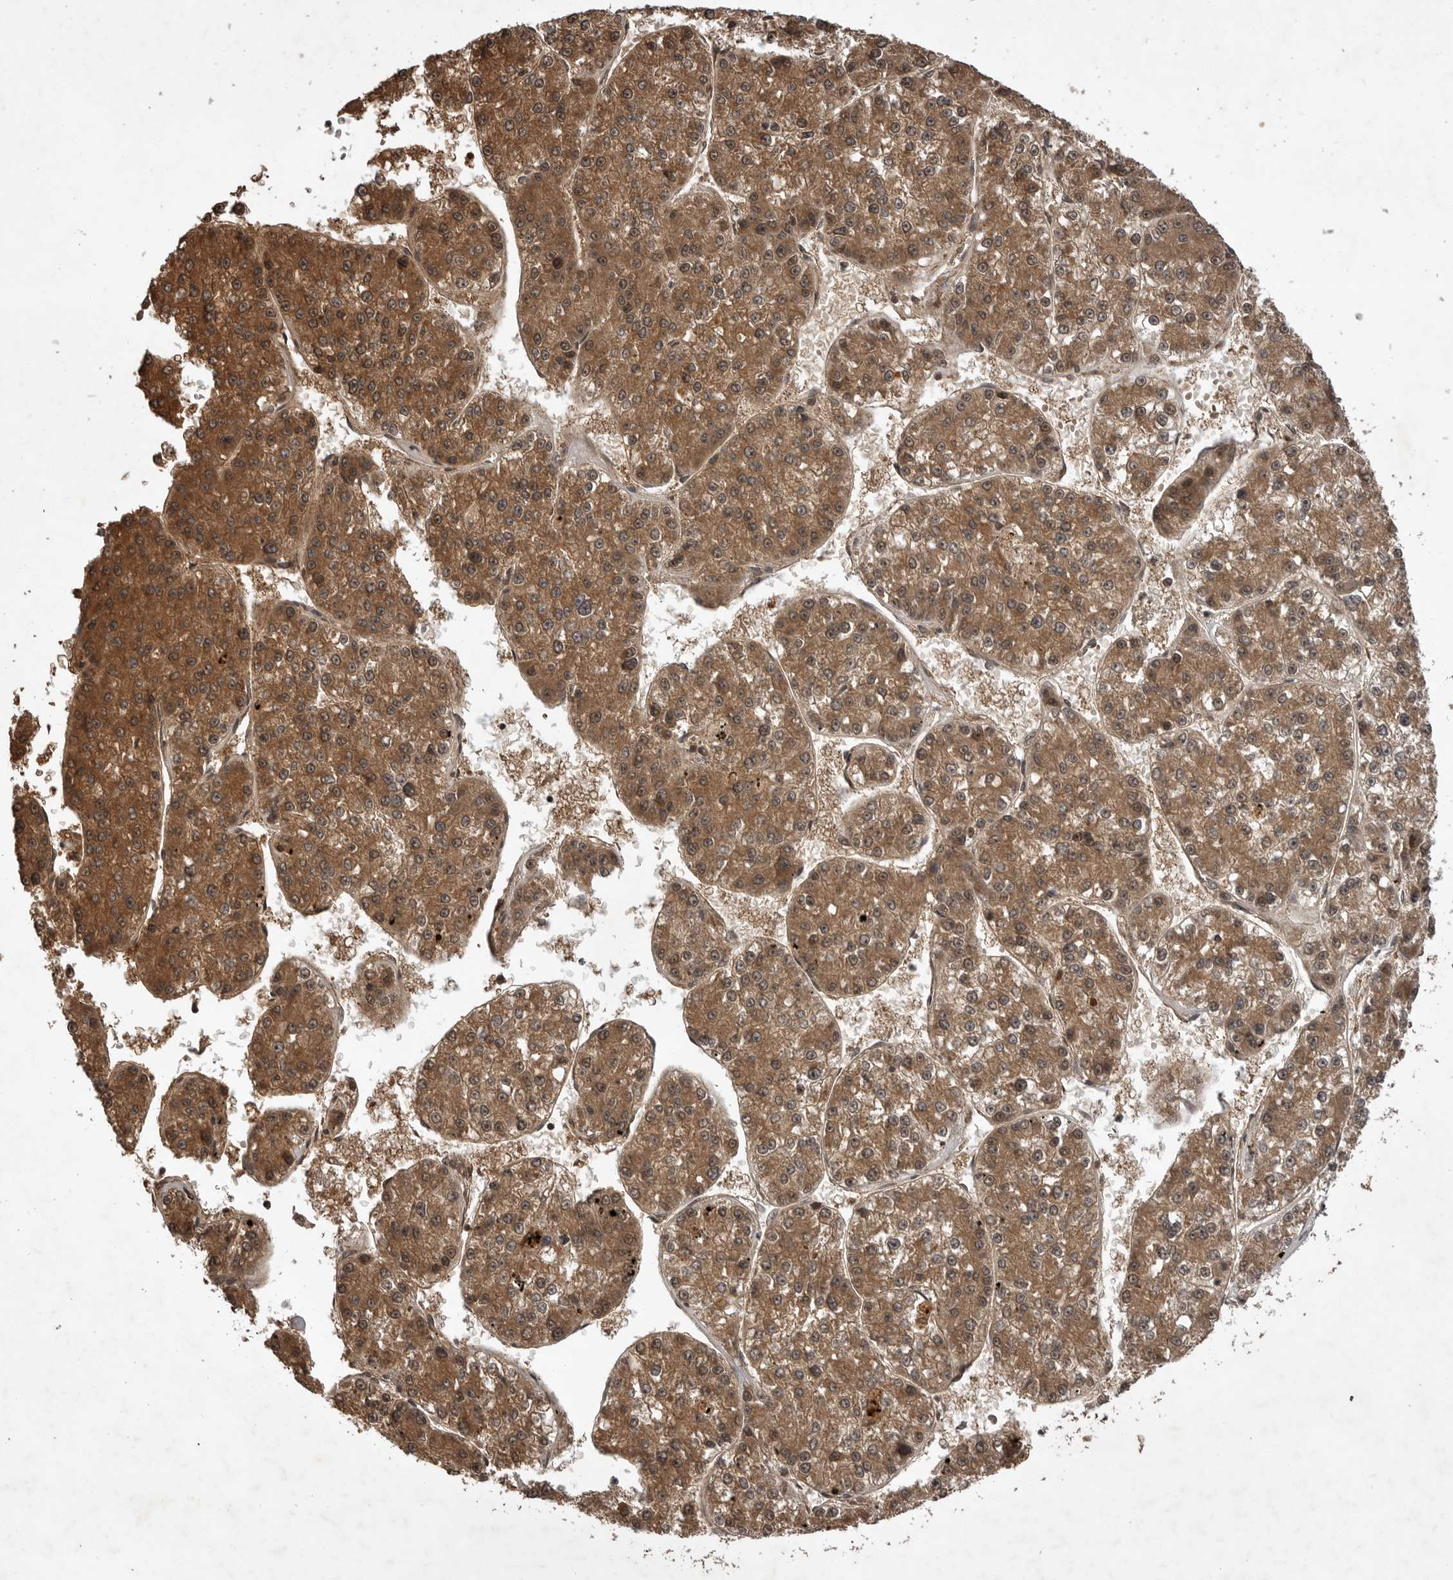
{"staining": {"intensity": "moderate", "quantity": ">75%", "location": "cytoplasmic/membranous"}, "tissue": "liver cancer", "cell_type": "Tumor cells", "image_type": "cancer", "snomed": [{"axis": "morphology", "description": "Carcinoma, Hepatocellular, NOS"}, {"axis": "topography", "description": "Liver"}], "caption": "Liver cancer stained with a brown dye demonstrates moderate cytoplasmic/membranous positive positivity in about >75% of tumor cells.", "gene": "AKAP7", "patient": {"sex": "female", "age": 73}}